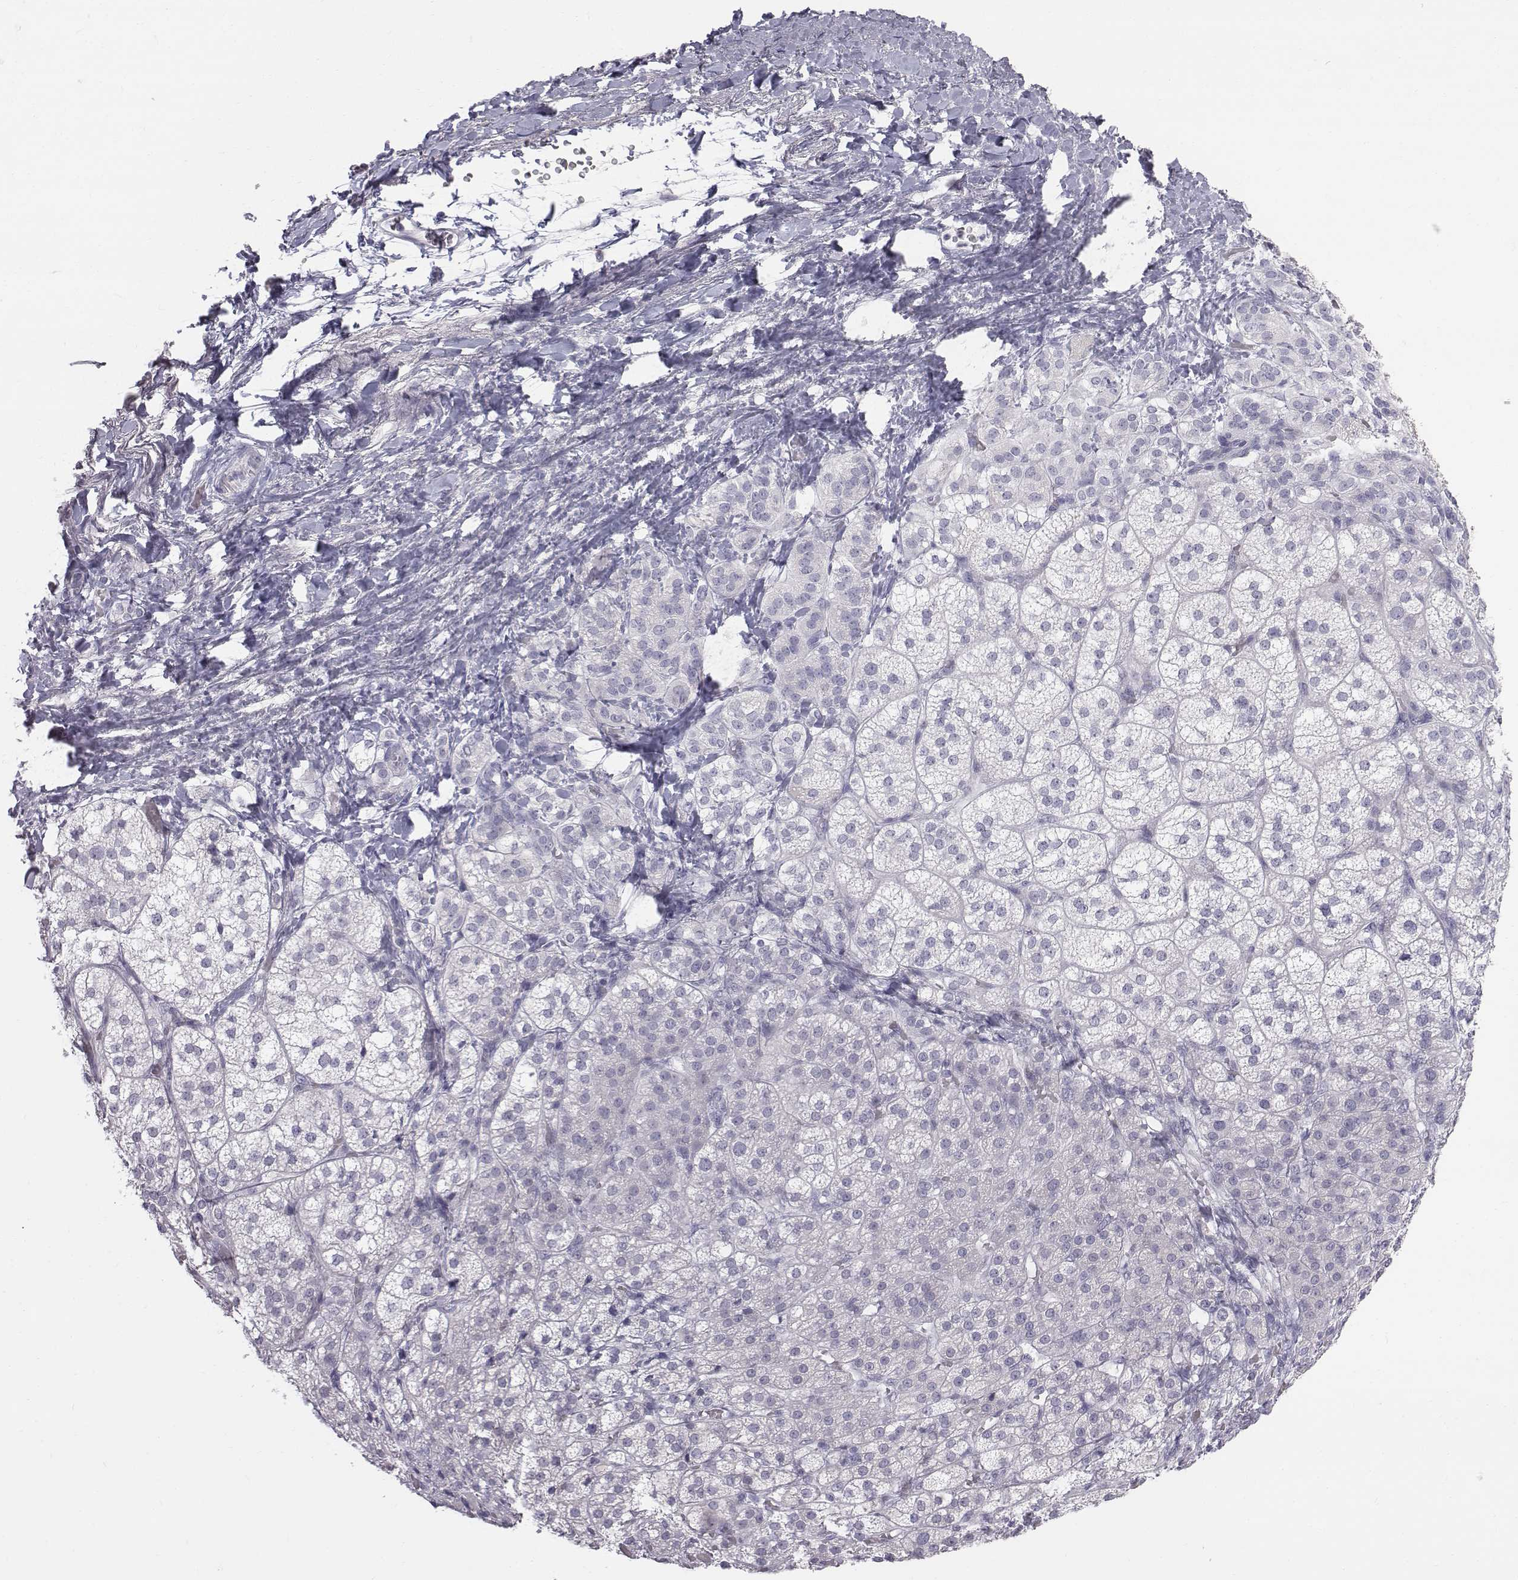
{"staining": {"intensity": "negative", "quantity": "none", "location": "none"}, "tissue": "adrenal gland", "cell_type": "Glandular cells", "image_type": "normal", "snomed": [{"axis": "morphology", "description": "Normal tissue, NOS"}, {"axis": "topography", "description": "Adrenal gland"}], "caption": "Immunohistochemistry of unremarkable human adrenal gland shows no expression in glandular cells.", "gene": "C6orf58", "patient": {"sex": "female", "age": 60}}